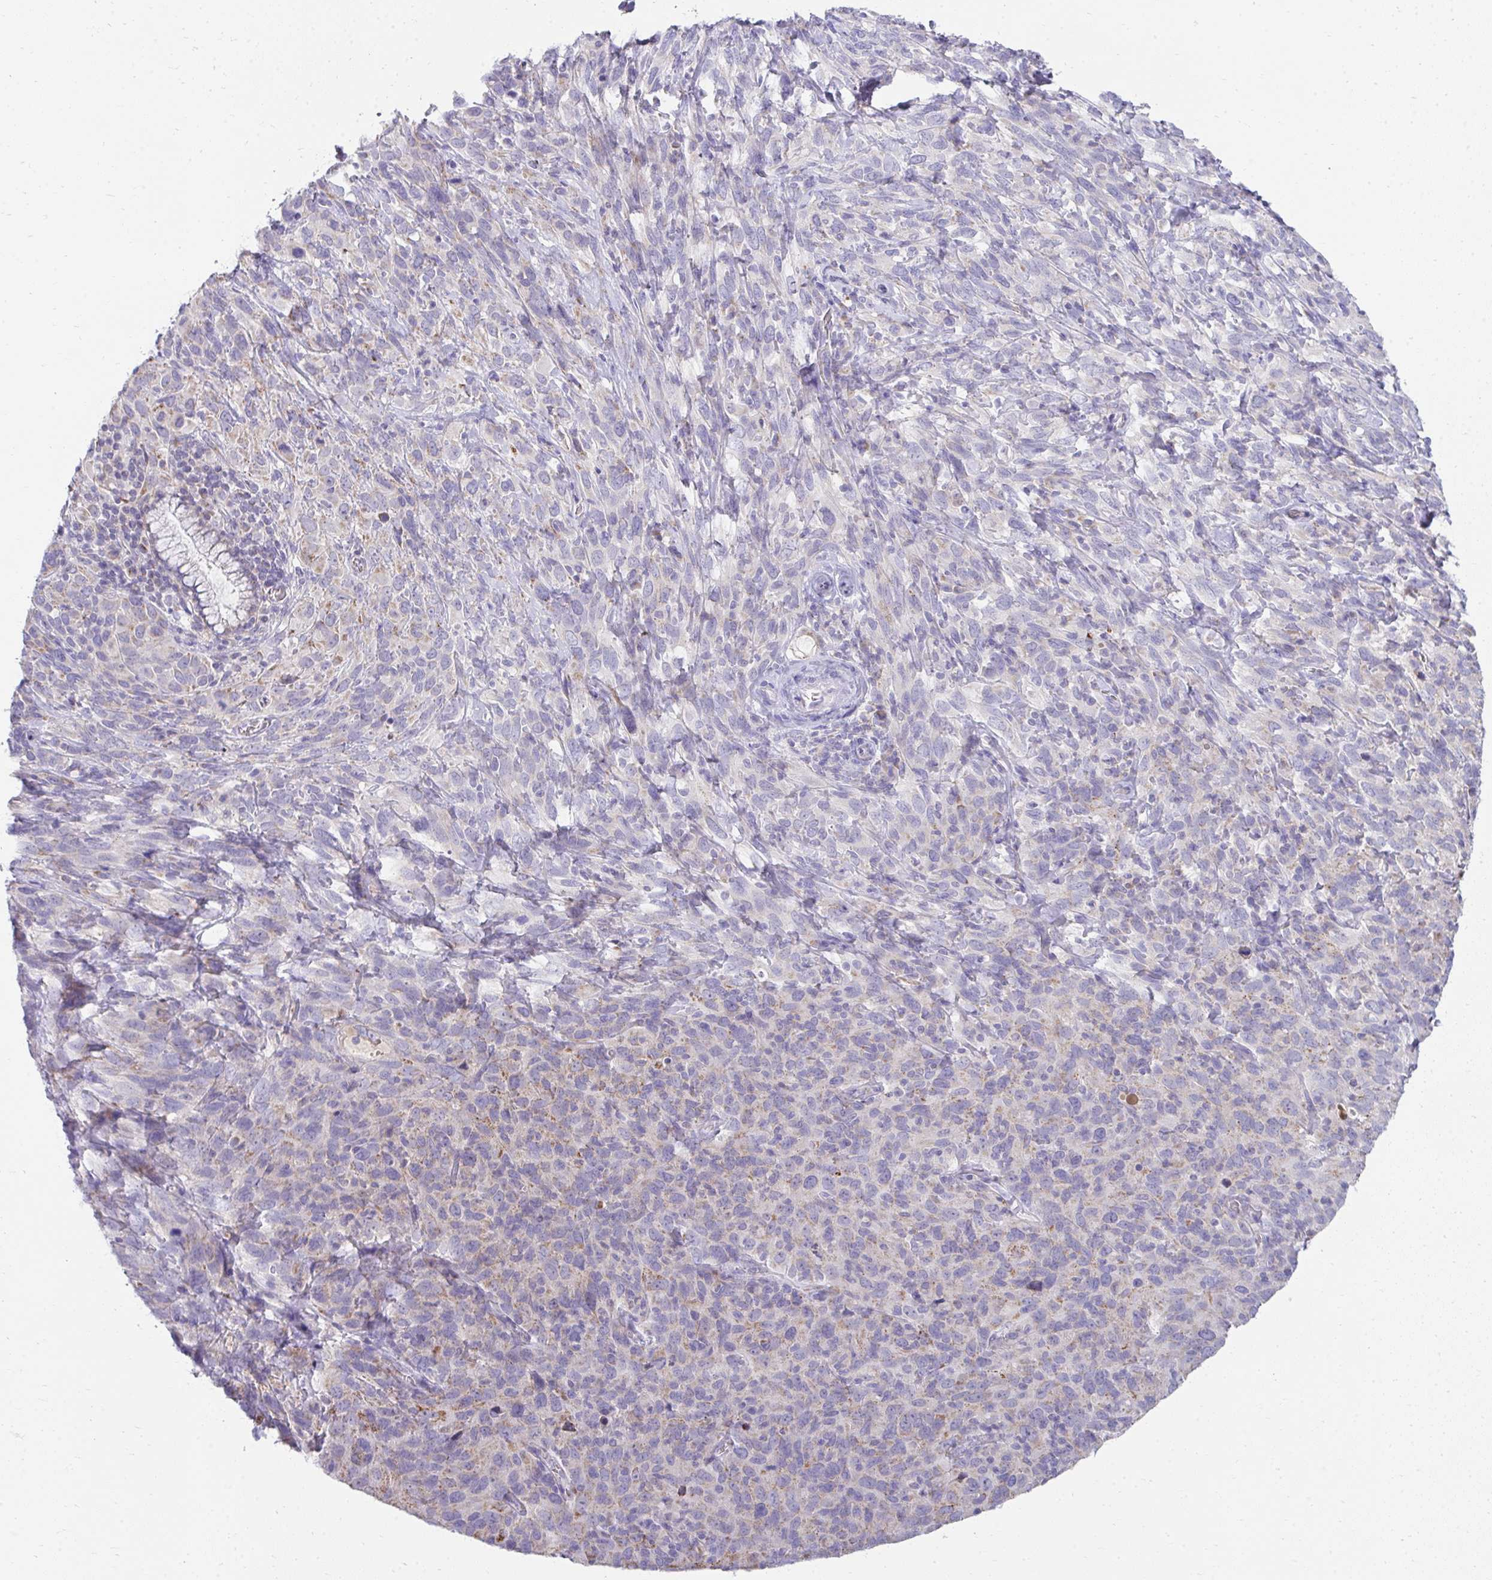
{"staining": {"intensity": "weak", "quantity": "<25%", "location": "cytoplasmic/membranous"}, "tissue": "cervical cancer", "cell_type": "Tumor cells", "image_type": "cancer", "snomed": [{"axis": "morphology", "description": "Normal tissue, NOS"}, {"axis": "morphology", "description": "Squamous cell carcinoma, NOS"}, {"axis": "topography", "description": "Cervix"}], "caption": "An IHC histopathology image of cervical cancer is shown. There is no staining in tumor cells of cervical cancer.", "gene": "PRRG3", "patient": {"sex": "female", "age": 51}}